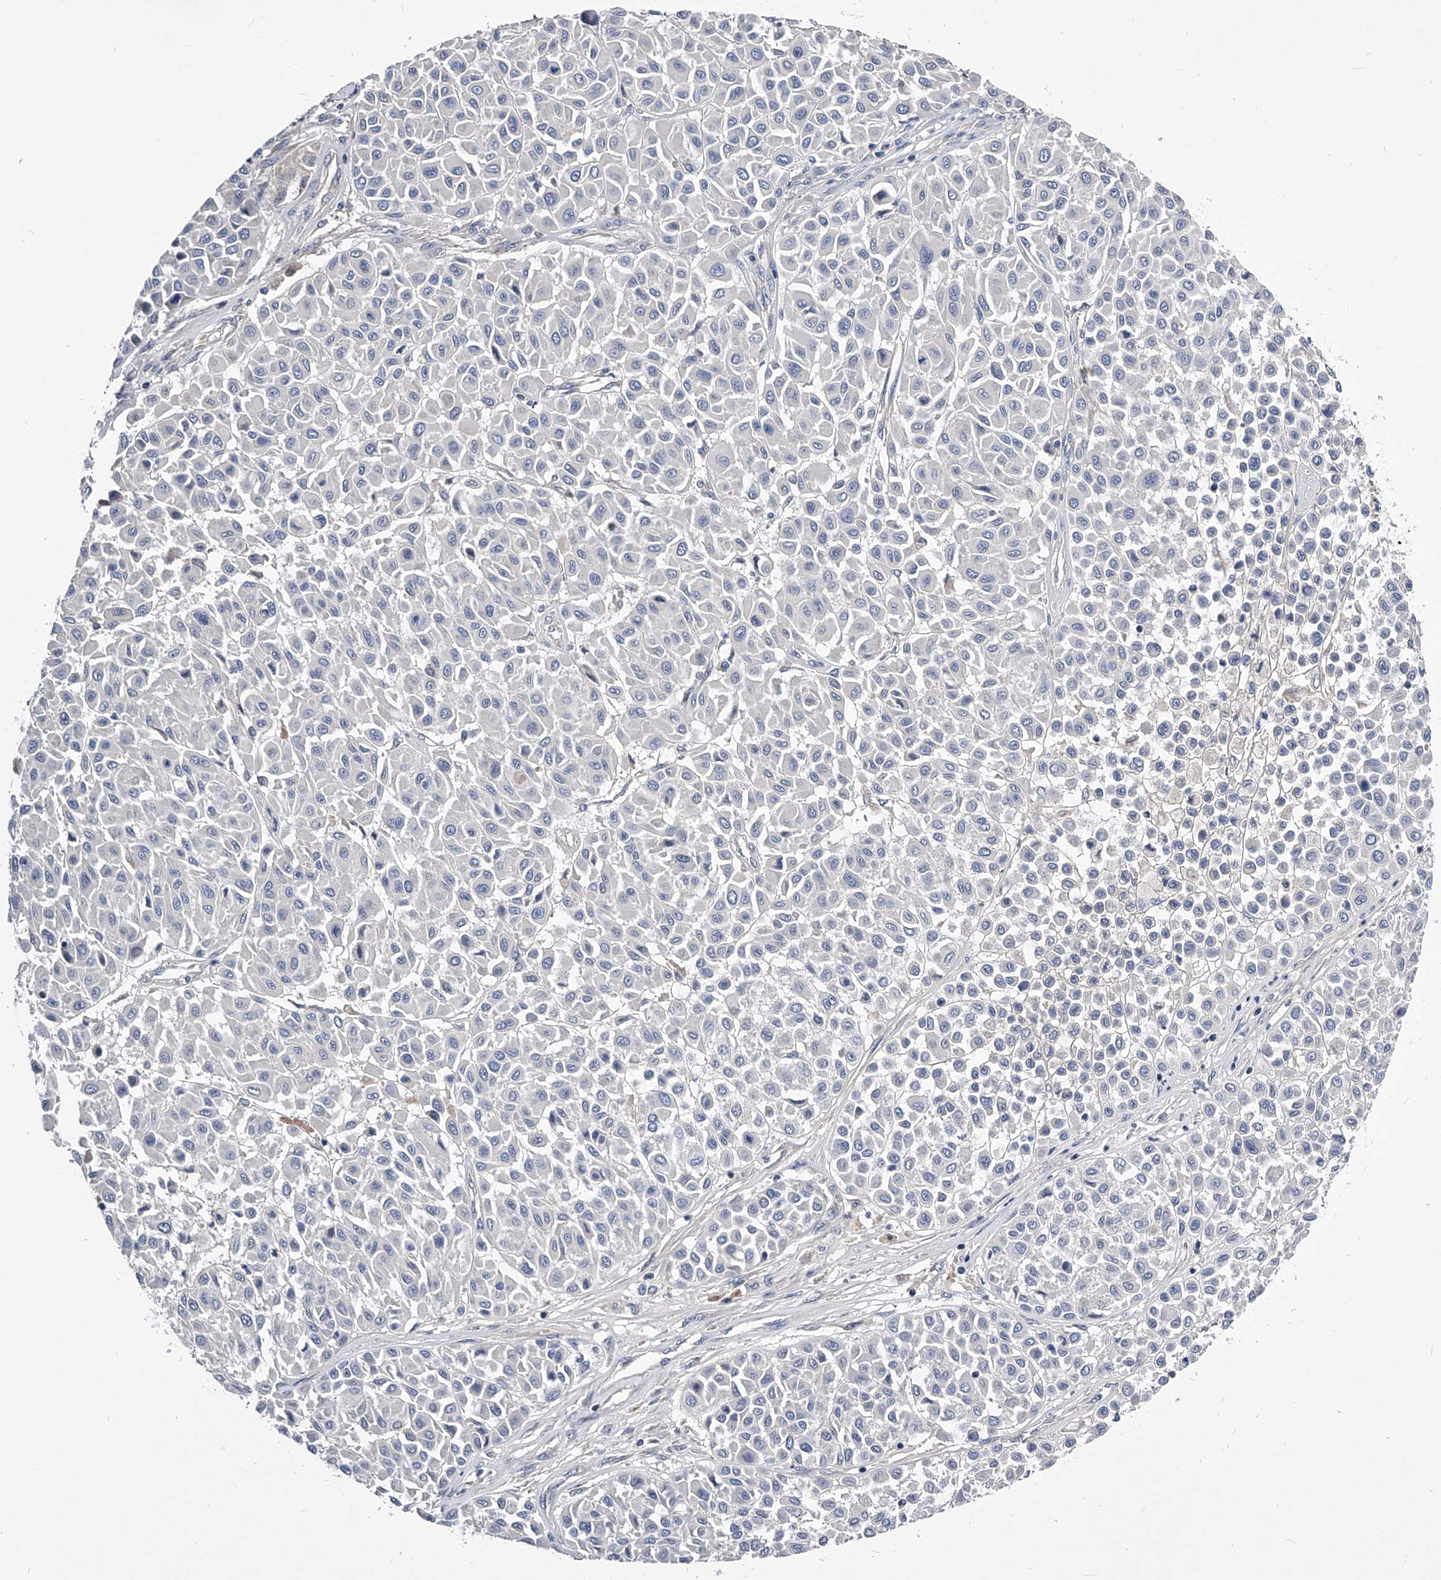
{"staining": {"intensity": "negative", "quantity": "none", "location": "none"}, "tissue": "melanoma", "cell_type": "Tumor cells", "image_type": "cancer", "snomed": [{"axis": "morphology", "description": "Malignant melanoma, Metastatic site"}, {"axis": "topography", "description": "Soft tissue"}], "caption": "An image of human melanoma is negative for staining in tumor cells. (DAB immunohistochemistry with hematoxylin counter stain).", "gene": "ARL4C", "patient": {"sex": "male", "age": 41}}